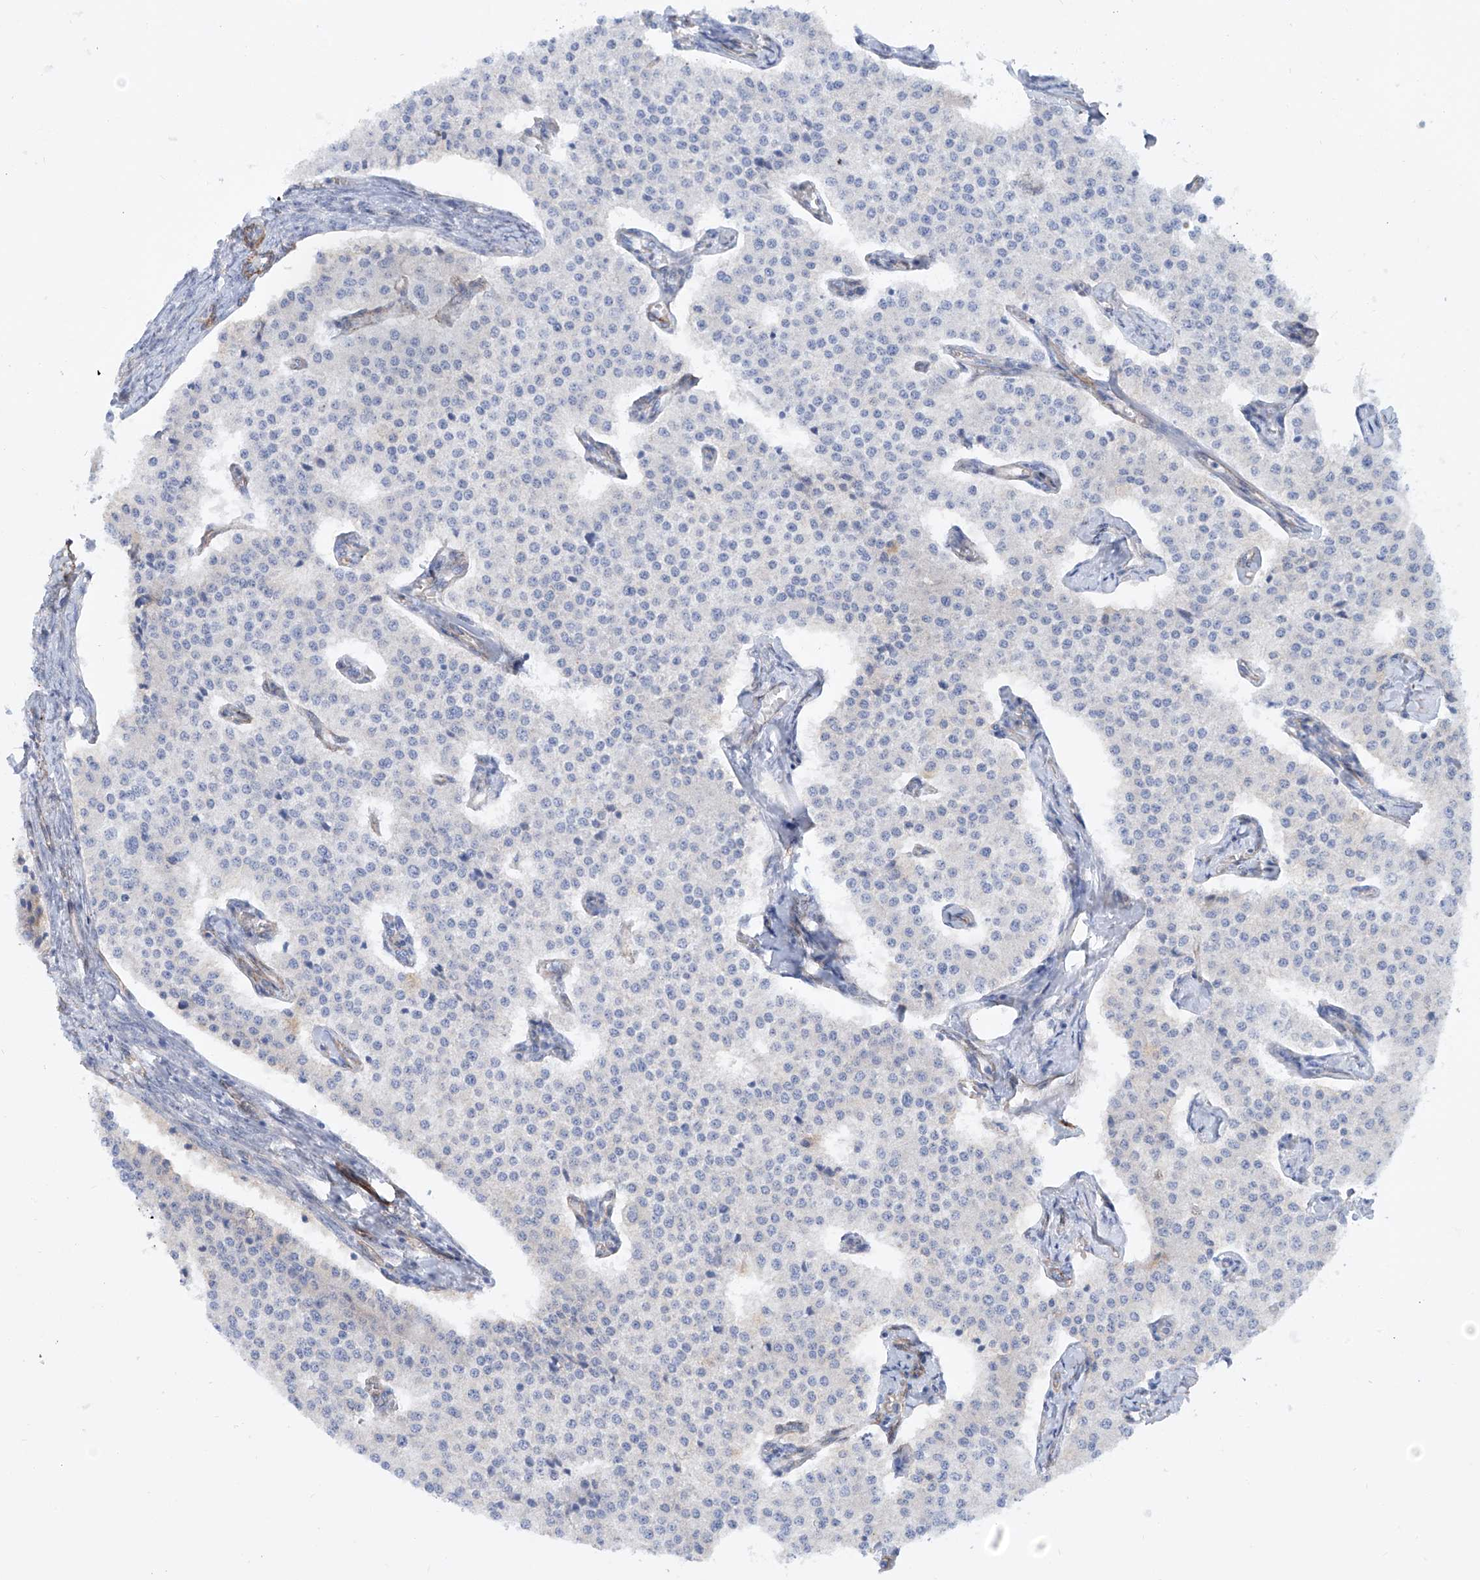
{"staining": {"intensity": "negative", "quantity": "none", "location": "none"}, "tissue": "carcinoid", "cell_type": "Tumor cells", "image_type": "cancer", "snomed": [{"axis": "morphology", "description": "Carcinoid, malignant, NOS"}, {"axis": "topography", "description": "Colon"}], "caption": "This is an immunohistochemistry histopathology image of carcinoid (malignant). There is no positivity in tumor cells.", "gene": "ZNF490", "patient": {"sex": "female", "age": 52}}